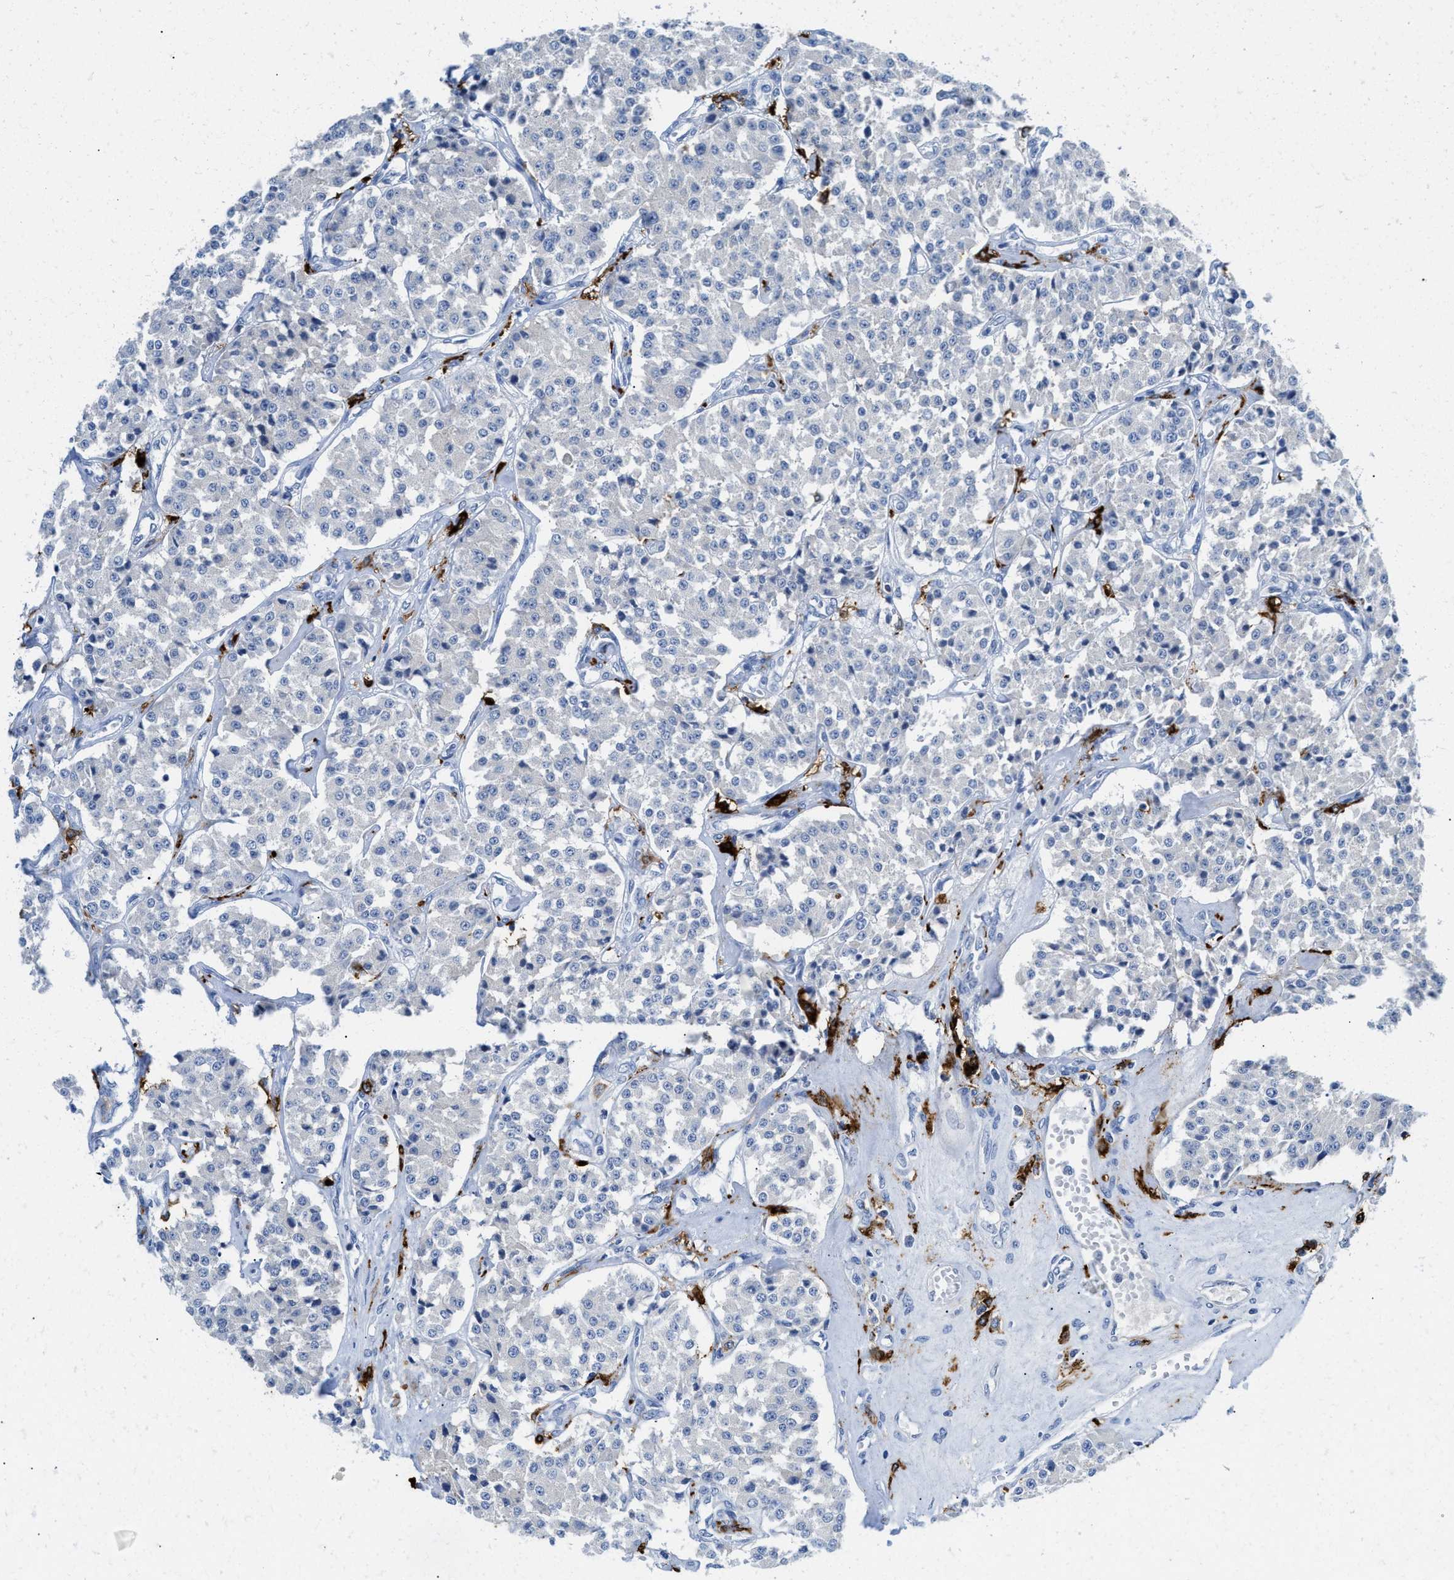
{"staining": {"intensity": "negative", "quantity": "none", "location": "none"}, "tissue": "carcinoid", "cell_type": "Tumor cells", "image_type": "cancer", "snomed": [{"axis": "morphology", "description": "Carcinoid, malignant, NOS"}, {"axis": "topography", "description": "Pancreas"}], "caption": "This is an immunohistochemistry (IHC) image of carcinoid. There is no expression in tumor cells.", "gene": "CD226", "patient": {"sex": "male", "age": 41}}